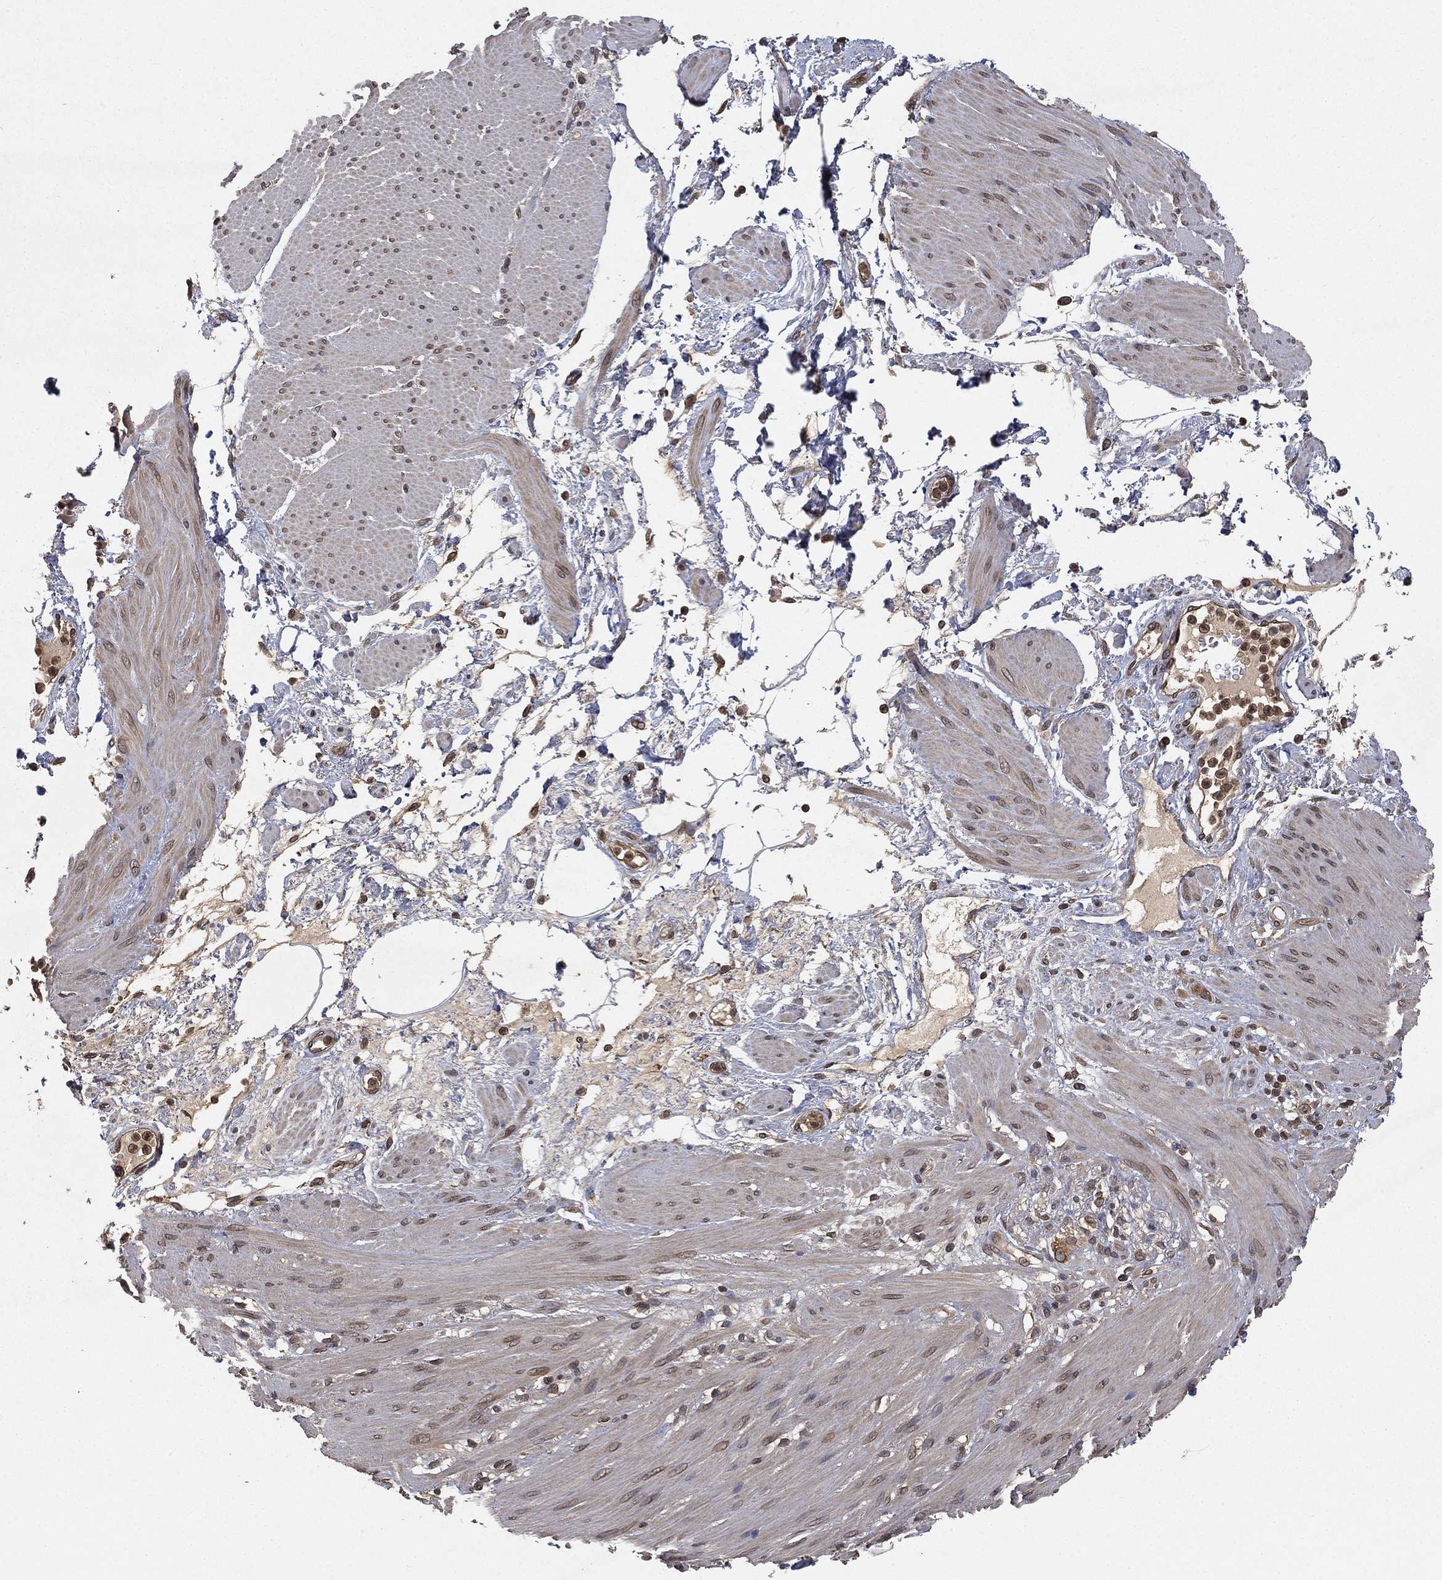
{"staining": {"intensity": "negative", "quantity": "none", "location": "none"}, "tissue": "smooth muscle", "cell_type": "Smooth muscle cells", "image_type": "normal", "snomed": [{"axis": "morphology", "description": "Normal tissue, NOS"}, {"axis": "topography", "description": "Smooth muscle"}, {"axis": "topography", "description": "Anal"}], "caption": "Protein analysis of benign smooth muscle shows no significant expression in smooth muscle cells.", "gene": "UBA5", "patient": {"sex": "male", "age": 83}}